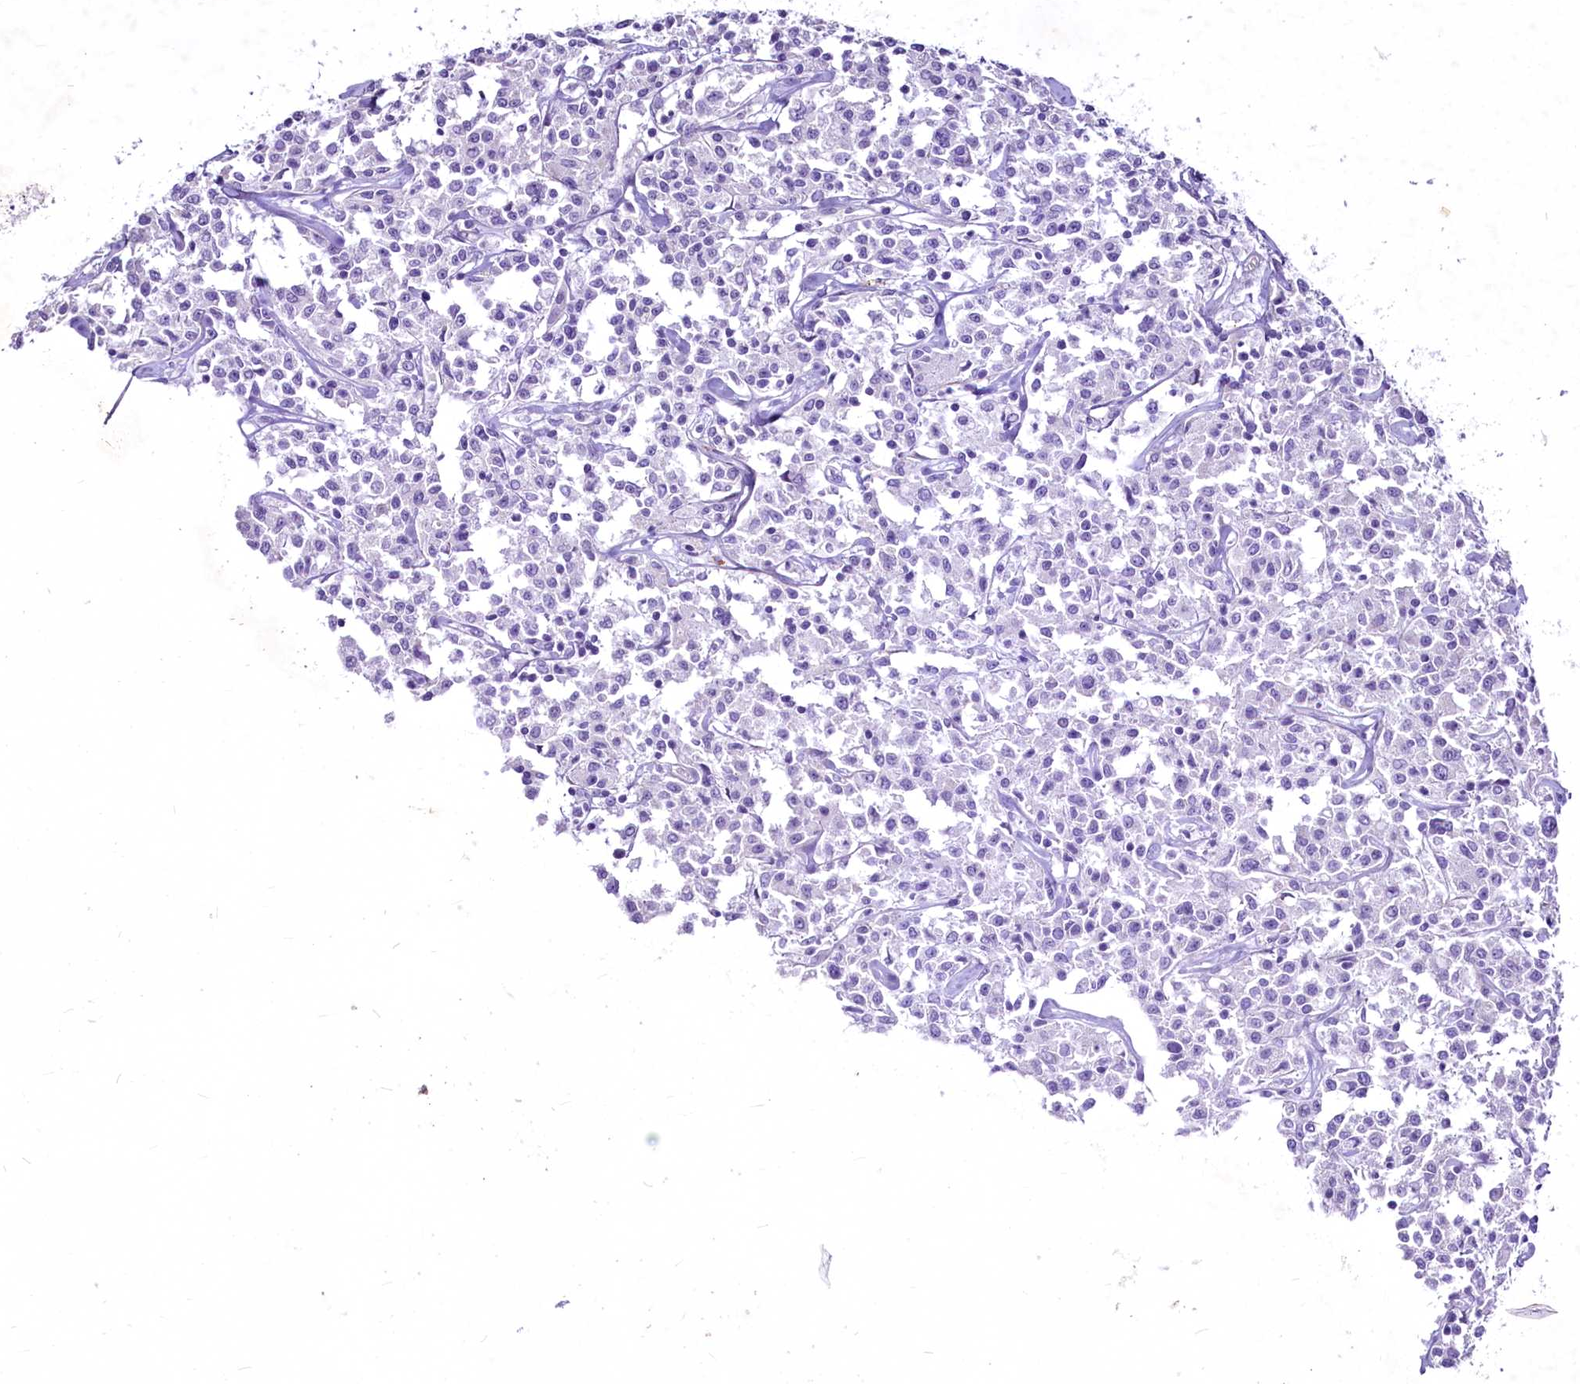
{"staining": {"intensity": "negative", "quantity": "none", "location": "none"}, "tissue": "lymphoma", "cell_type": "Tumor cells", "image_type": "cancer", "snomed": [{"axis": "morphology", "description": "Malignant lymphoma, non-Hodgkin's type, Low grade"}, {"axis": "topography", "description": "Small intestine"}], "caption": "IHC of human lymphoma reveals no expression in tumor cells.", "gene": "FAM209B", "patient": {"sex": "female", "age": 59}}